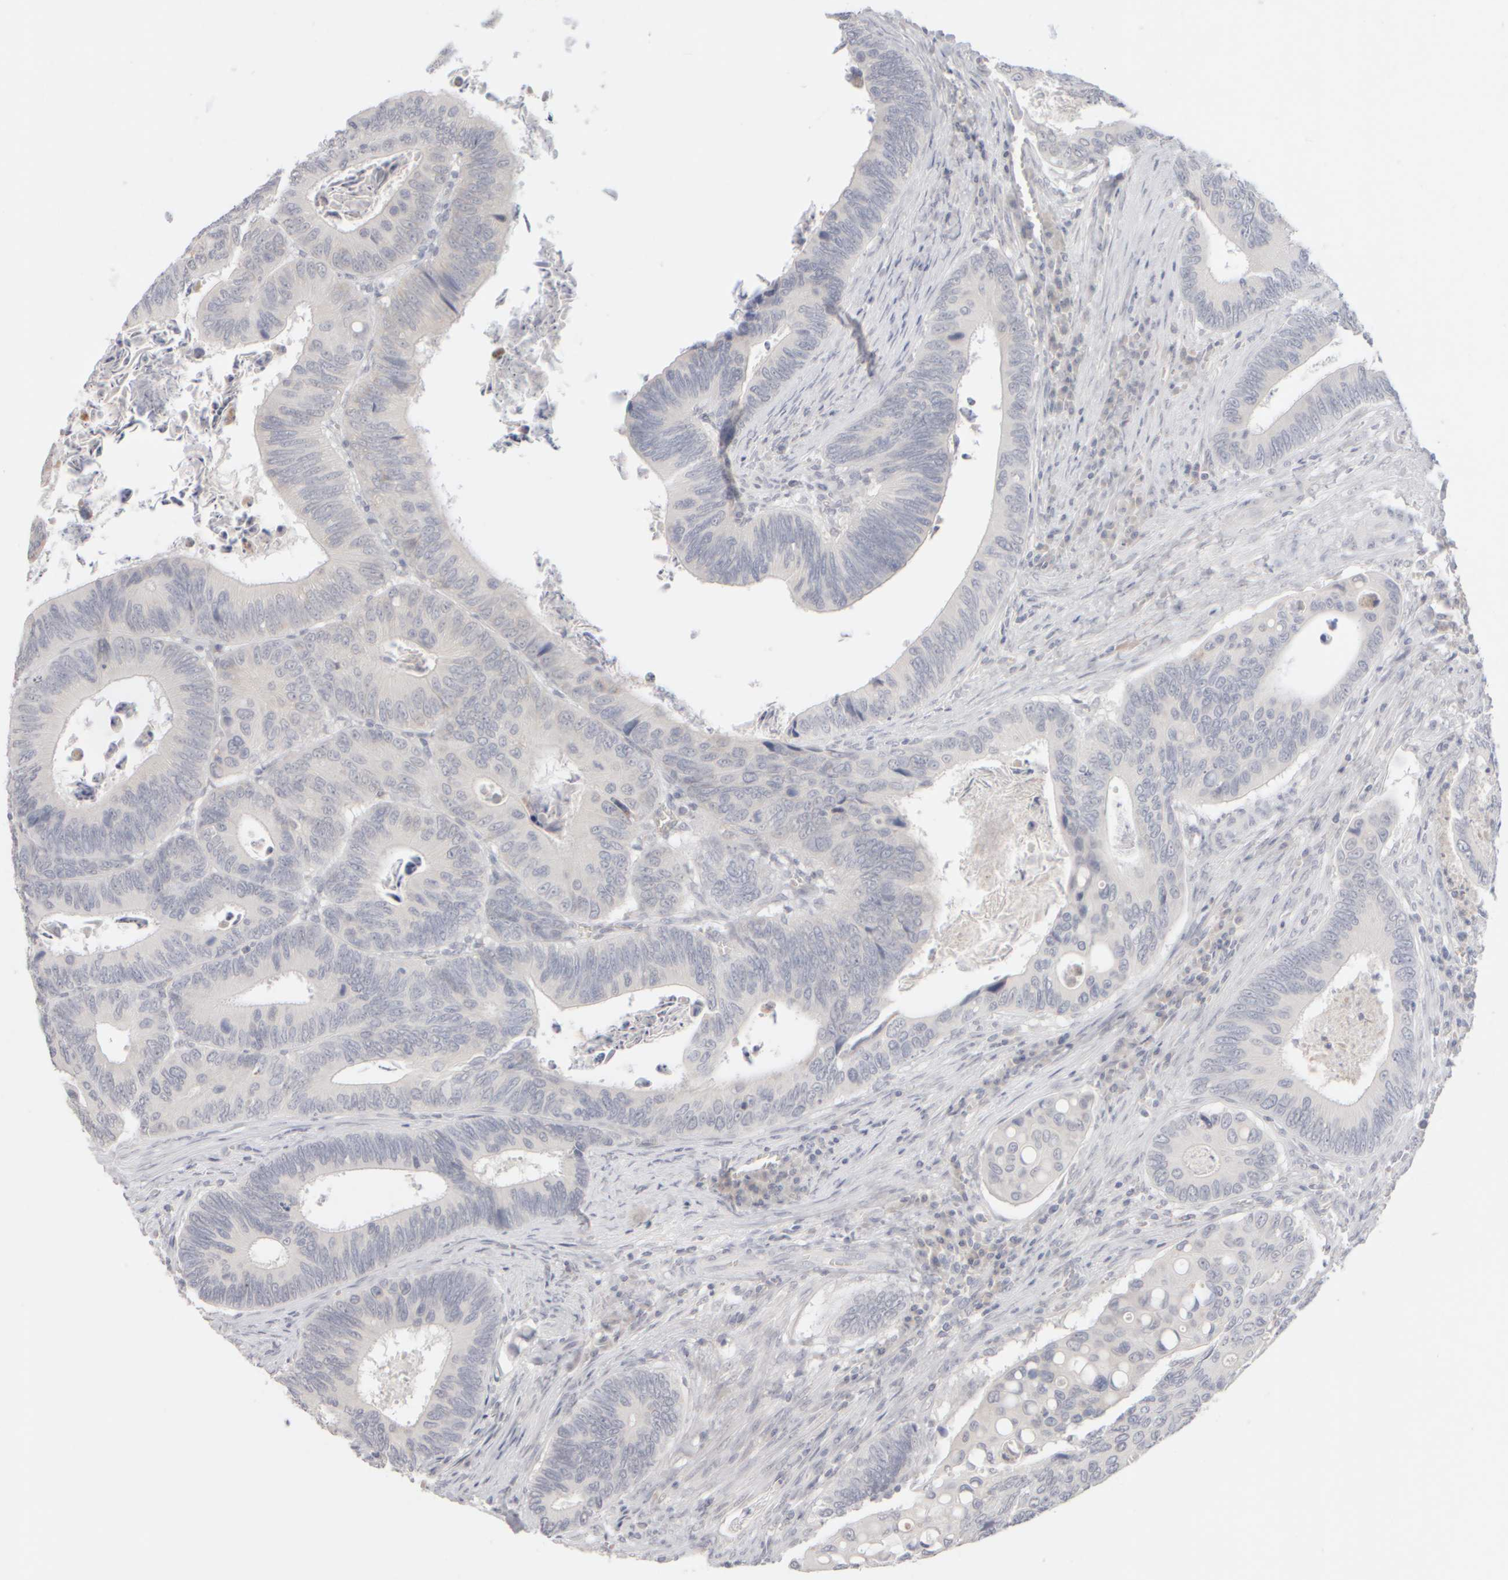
{"staining": {"intensity": "weak", "quantity": "<25%", "location": "cytoplasmic/membranous"}, "tissue": "colorectal cancer", "cell_type": "Tumor cells", "image_type": "cancer", "snomed": [{"axis": "morphology", "description": "Inflammation, NOS"}, {"axis": "morphology", "description": "Adenocarcinoma, NOS"}, {"axis": "topography", "description": "Colon"}], "caption": "This is a histopathology image of IHC staining of colorectal adenocarcinoma, which shows no staining in tumor cells.", "gene": "ZNF112", "patient": {"sex": "male", "age": 72}}